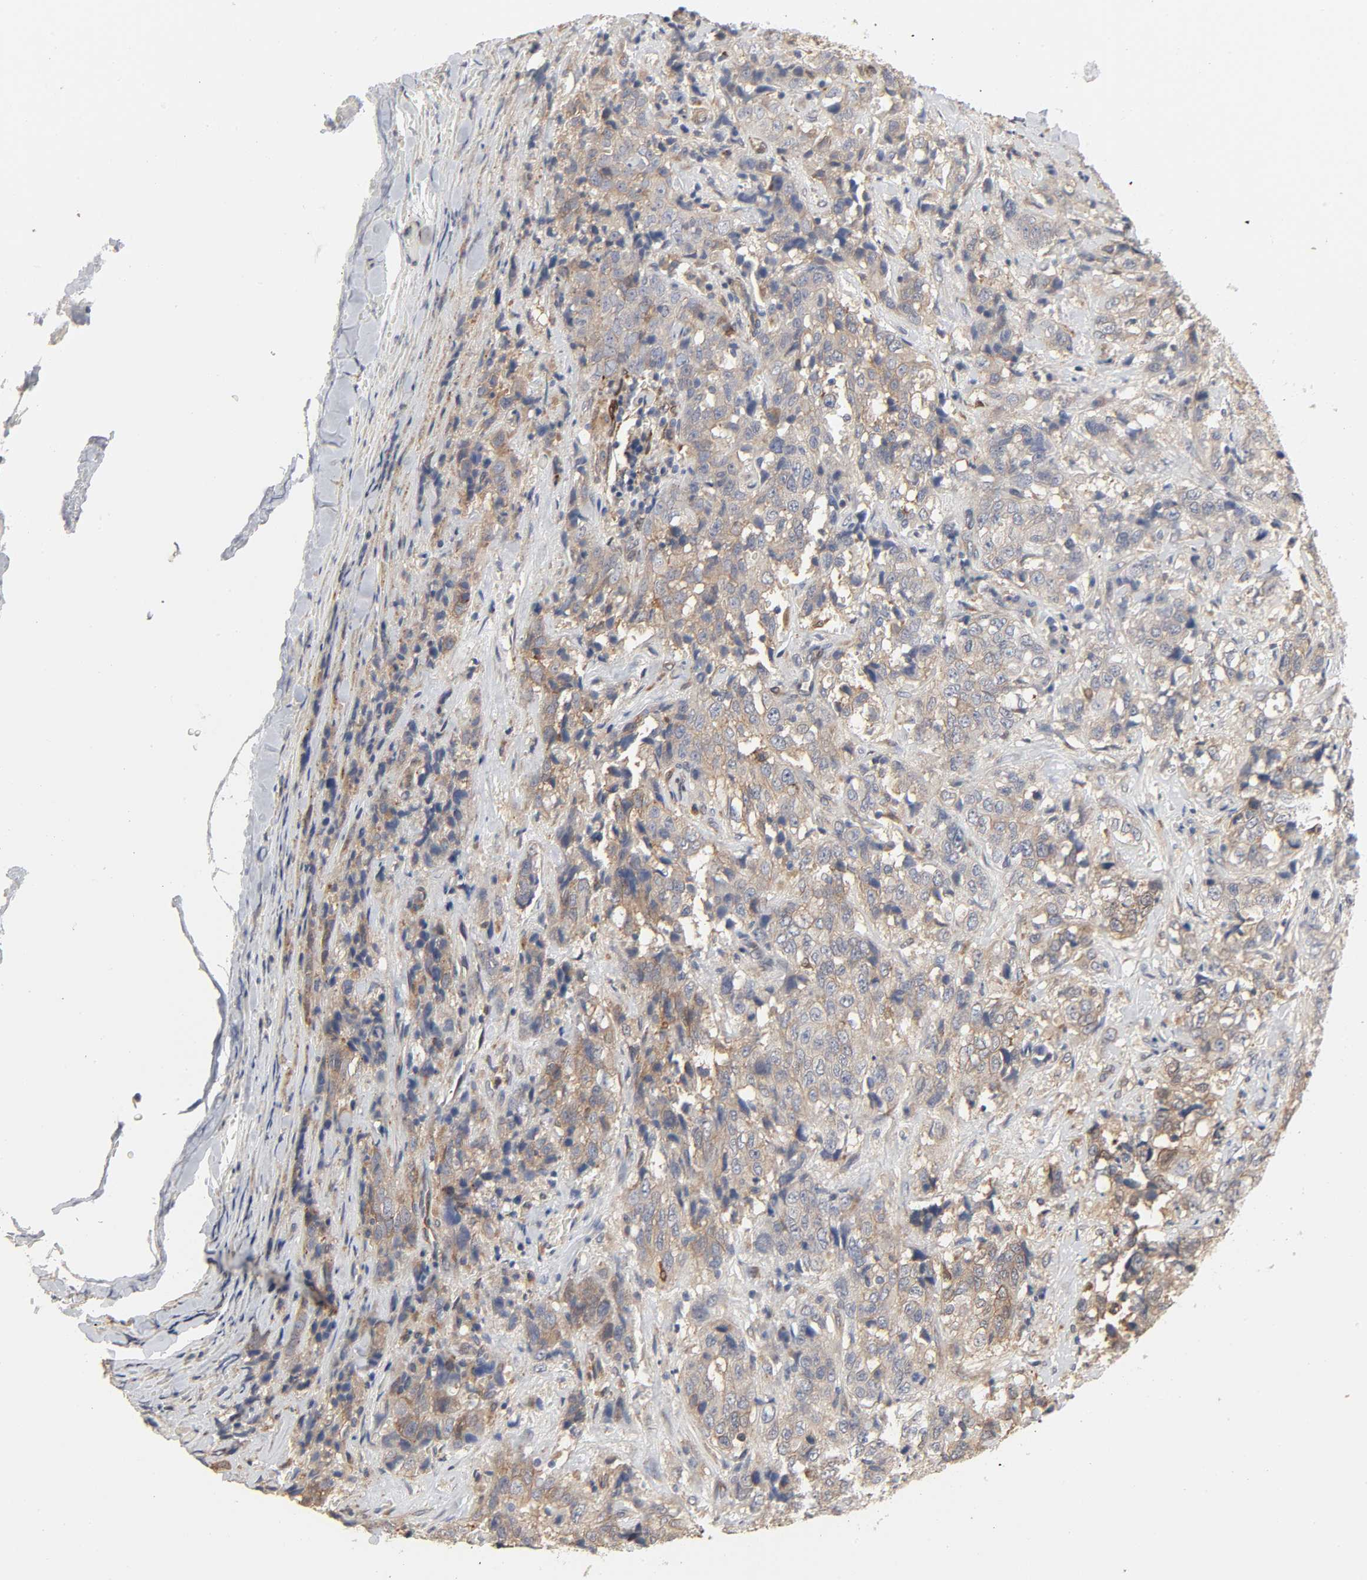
{"staining": {"intensity": "moderate", "quantity": "25%-75%", "location": "cytoplasmic/membranous"}, "tissue": "stomach cancer", "cell_type": "Tumor cells", "image_type": "cancer", "snomed": [{"axis": "morphology", "description": "Adenocarcinoma, NOS"}, {"axis": "topography", "description": "Stomach"}], "caption": "Immunohistochemistry staining of adenocarcinoma (stomach), which demonstrates medium levels of moderate cytoplasmic/membranous expression in approximately 25%-75% of tumor cells indicating moderate cytoplasmic/membranous protein positivity. The staining was performed using DAB (brown) for protein detection and nuclei were counterstained in hematoxylin (blue).", "gene": "NDRG2", "patient": {"sex": "male", "age": 48}}